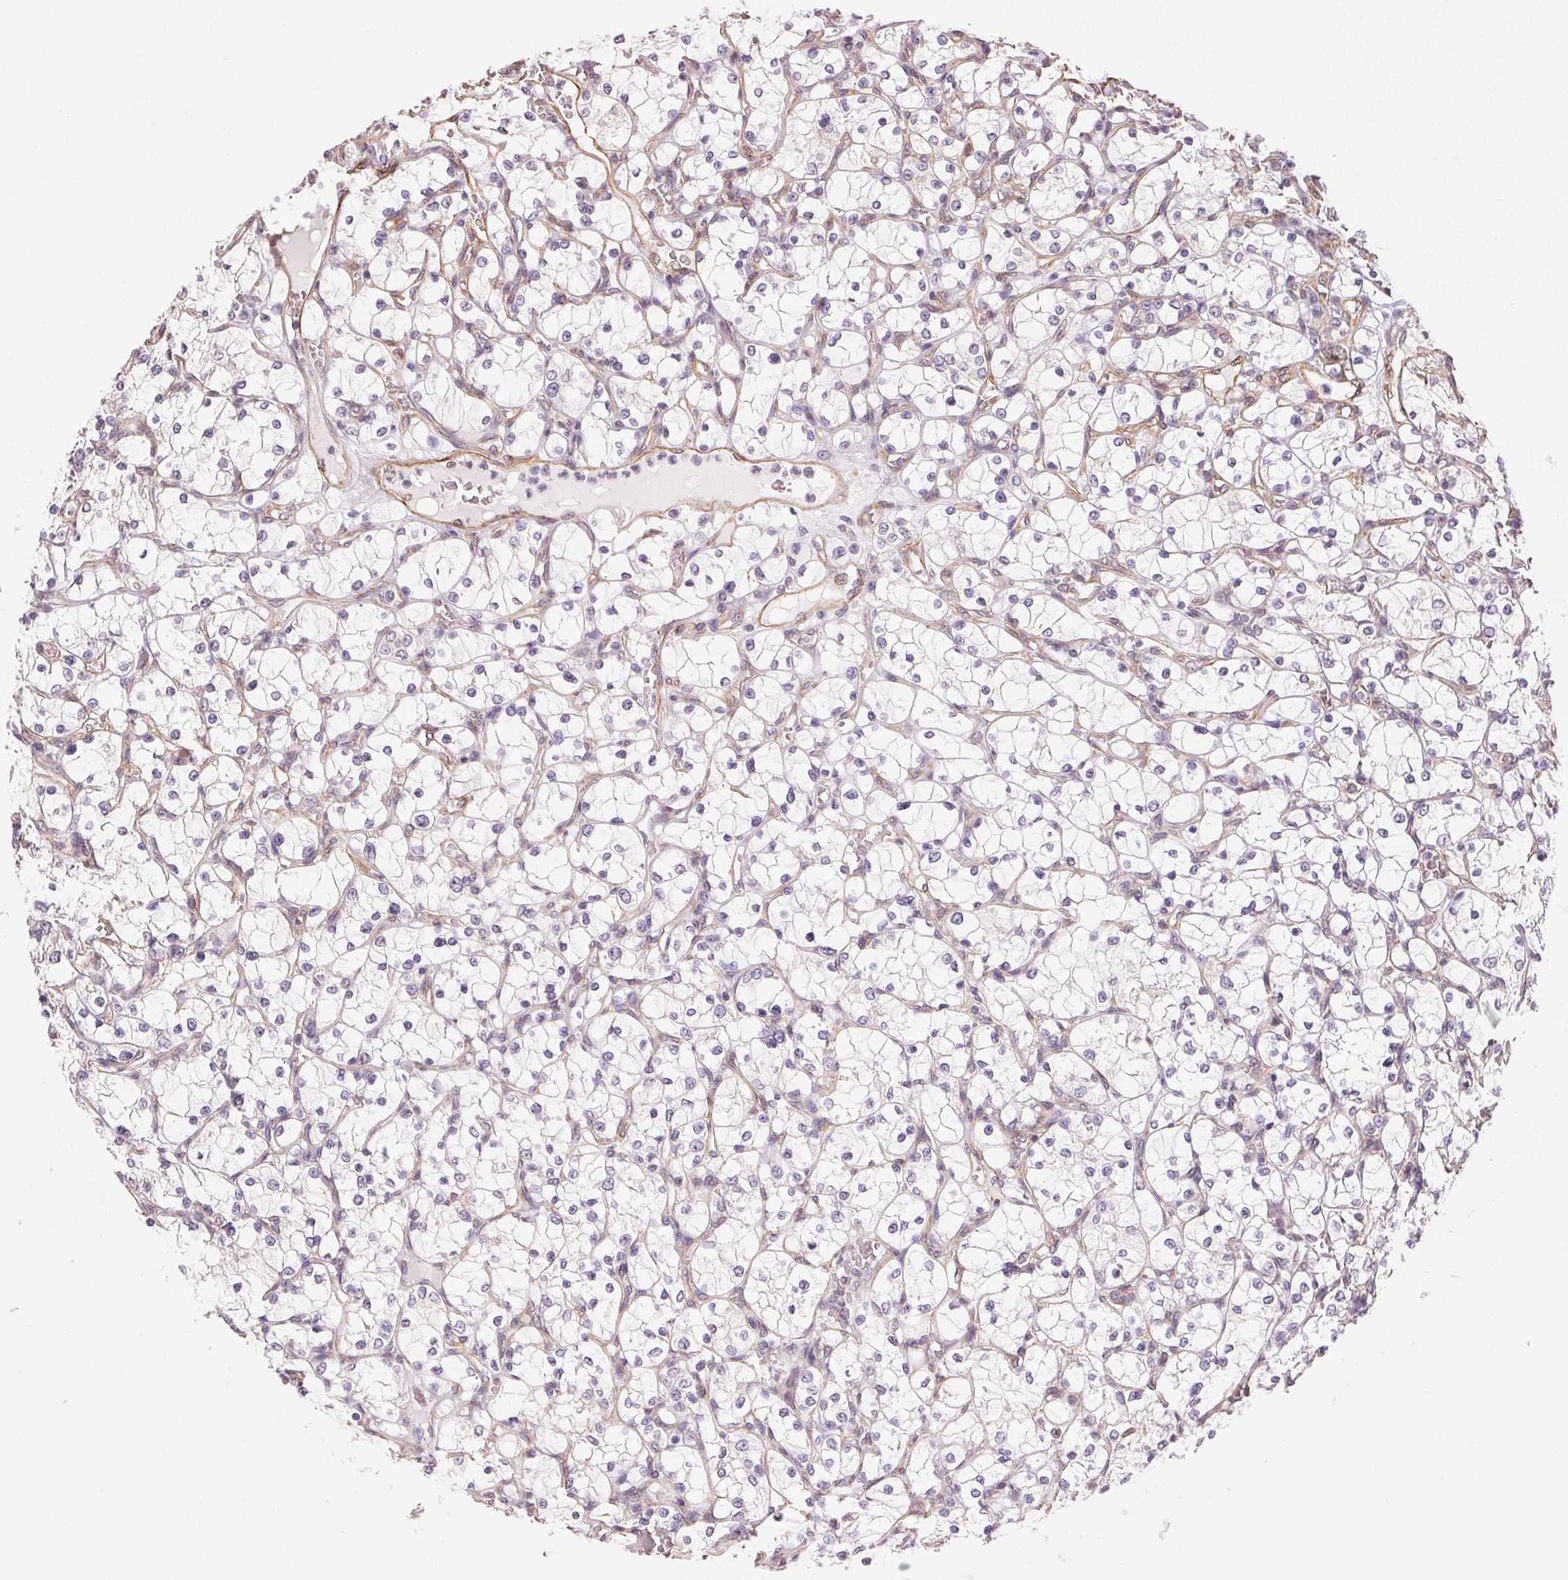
{"staining": {"intensity": "negative", "quantity": "none", "location": "none"}, "tissue": "renal cancer", "cell_type": "Tumor cells", "image_type": "cancer", "snomed": [{"axis": "morphology", "description": "Adenocarcinoma, NOS"}, {"axis": "topography", "description": "Kidney"}], "caption": "The image shows no staining of tumor cells in adenocarcinoma (renal).", "gene": "PLA2G4F", "patient": {"sex": "female", "age": 69}}